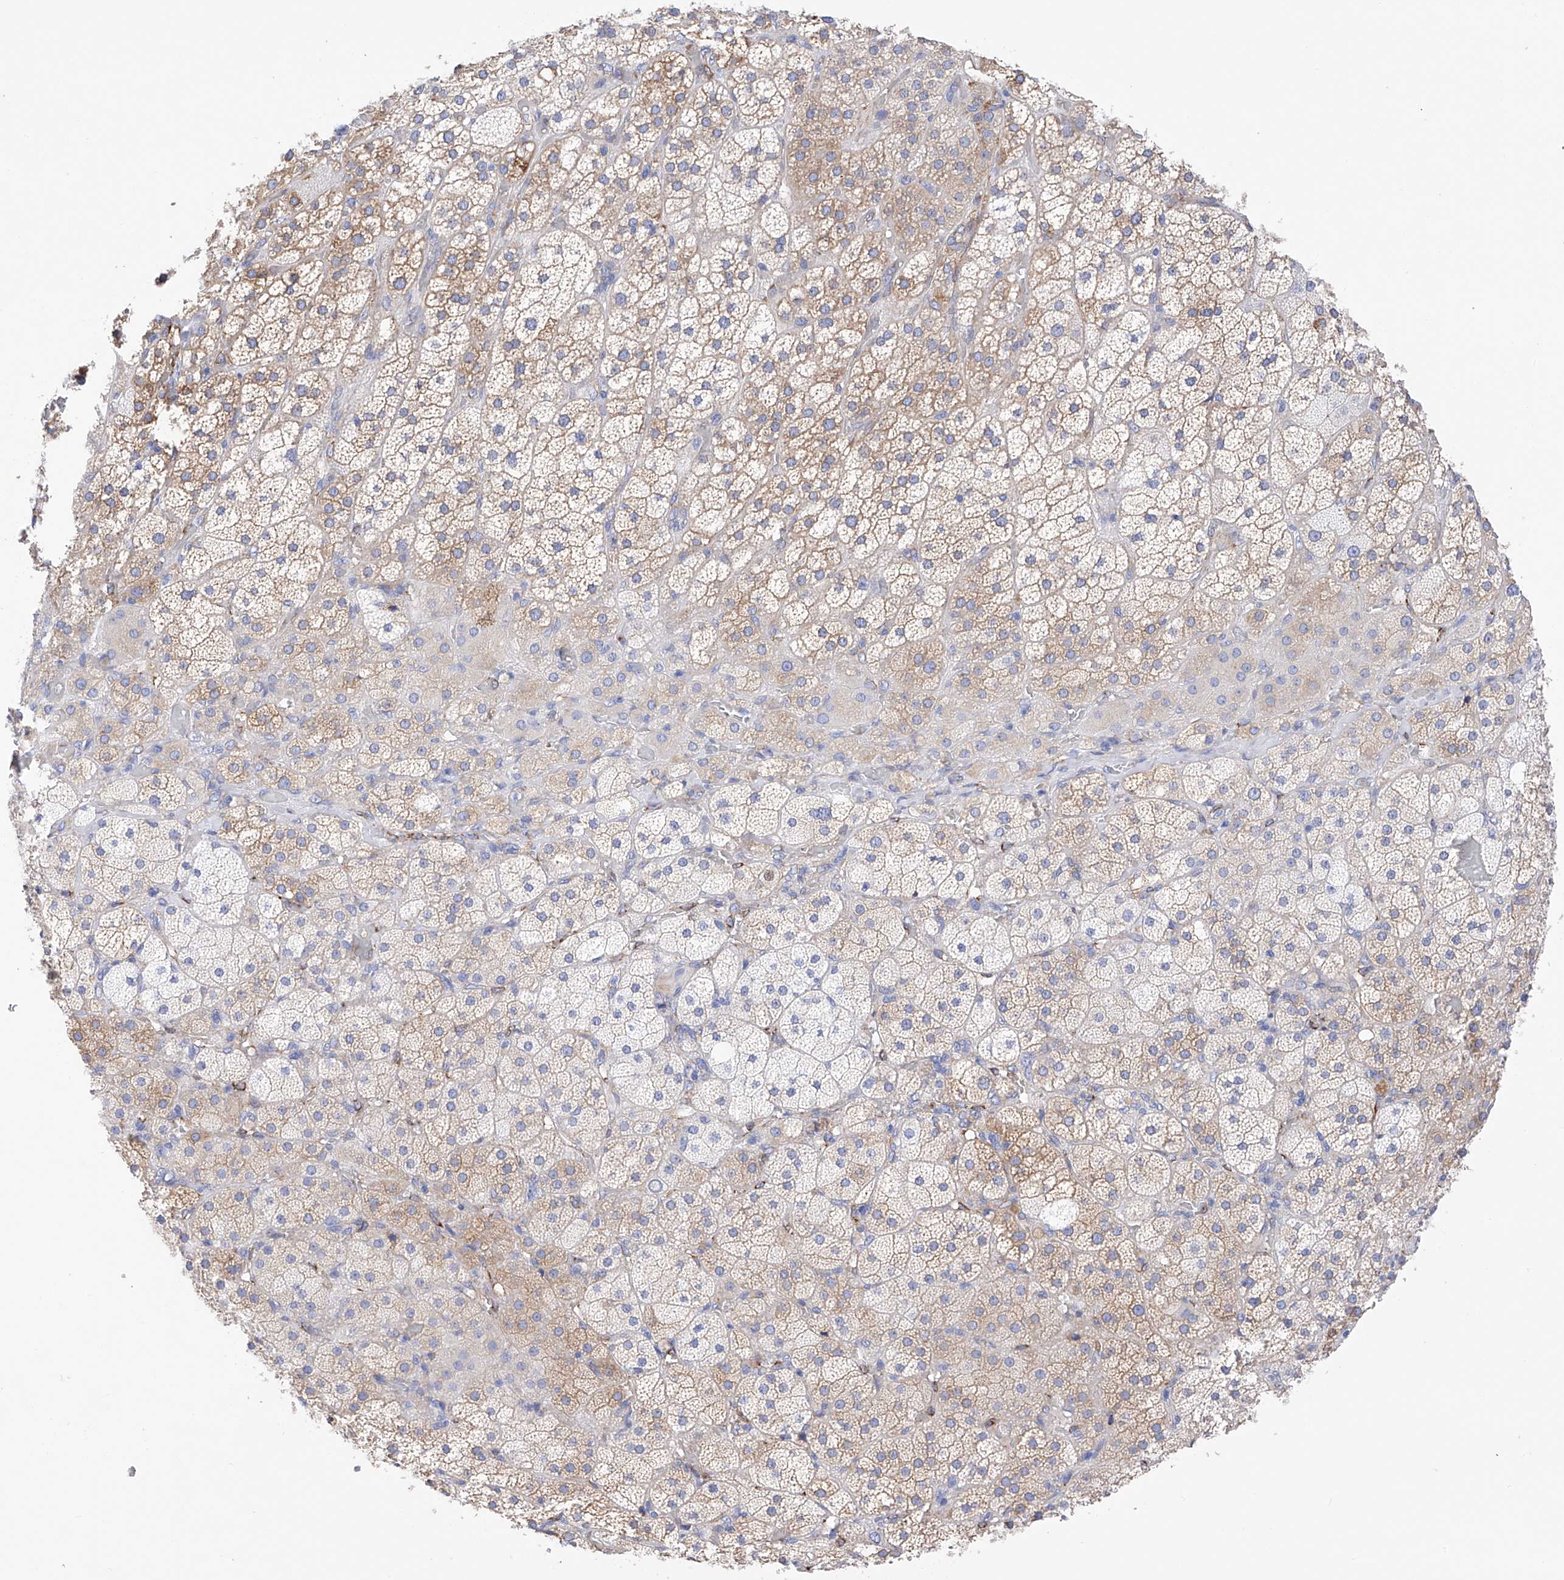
{"staining": {"intensity": "moderate", "quantity": "<25%", "location": "cytoplasmic/membranous"}, "tissue": "adrenal gland", "cell_type": "Glandular cells", "image_type": "normal", "snomed": [{"axis": "morphology", "description": "Normal tissue, NOS"}, {"axis": "topography", "description": "Adrenal gland"}], "caption": "Moderate cytoplasmic/membranous protein staining is identified in approximately <25% of glandular cells in adrenal gland.", "gene": "PDIA5", "patient": {"sex": "male", "age": 57}}